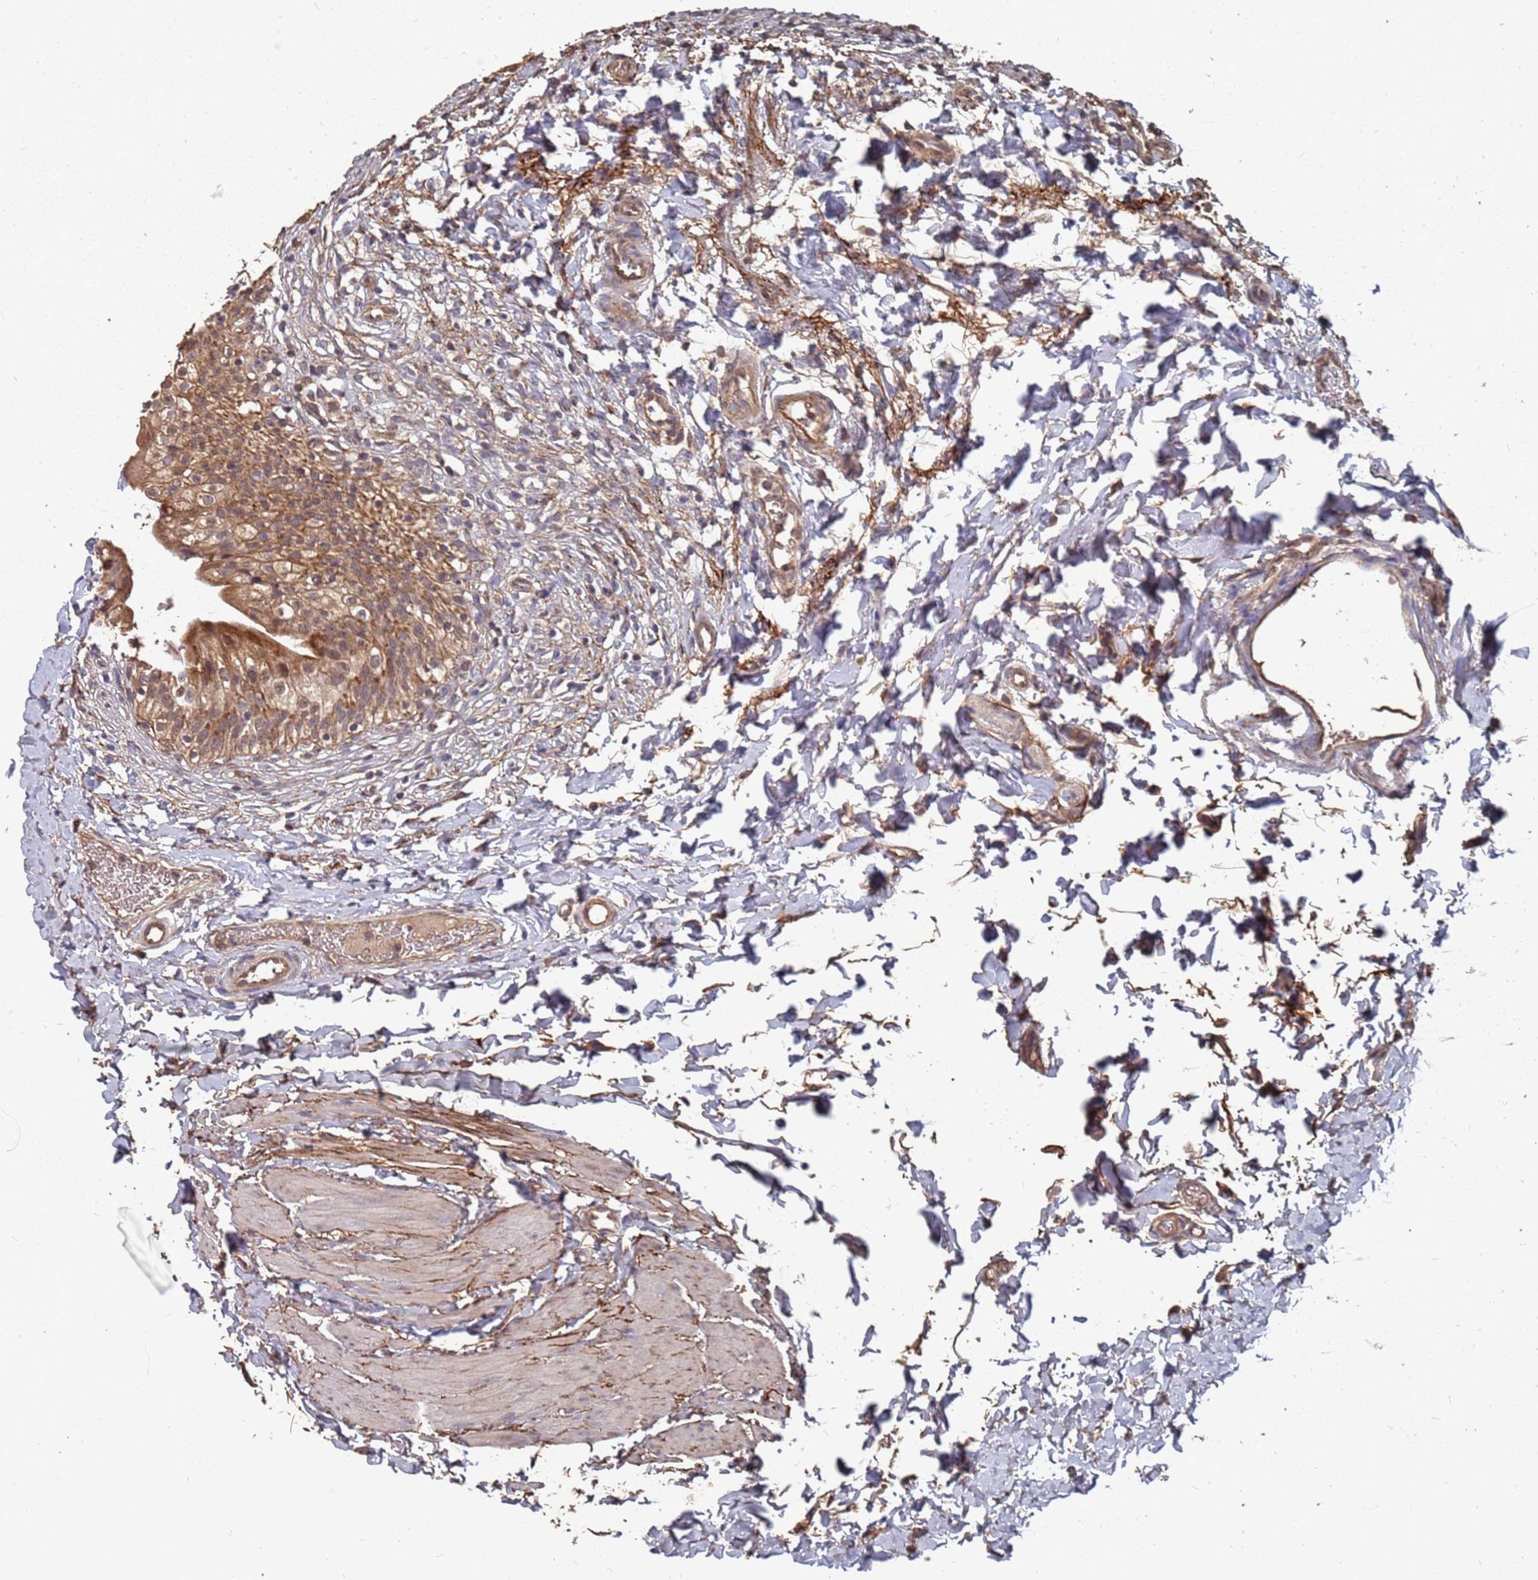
{"staining": {"intensity": "moderate", "quantity": ">75%", "location": "cytoplasmic/membranous"}, "tissue": "urinary bladder", "cell_type": "Urothelial cells", "image_type": "normal", "snomed": [{"axis": "morphology", "description": "Normal tissue, NOS"}, {"axis": "topography", "description": "Urinary bladder"}], "caption": "This is a photomicrograph of immunohistochemistry (IHC) staining of normal urinary bladder, which shows moderate expression in the cytoplasmic/membranous of urothelial cells.", "gene": "PRORP", "patient": {"sex": "male", "age": 55}}